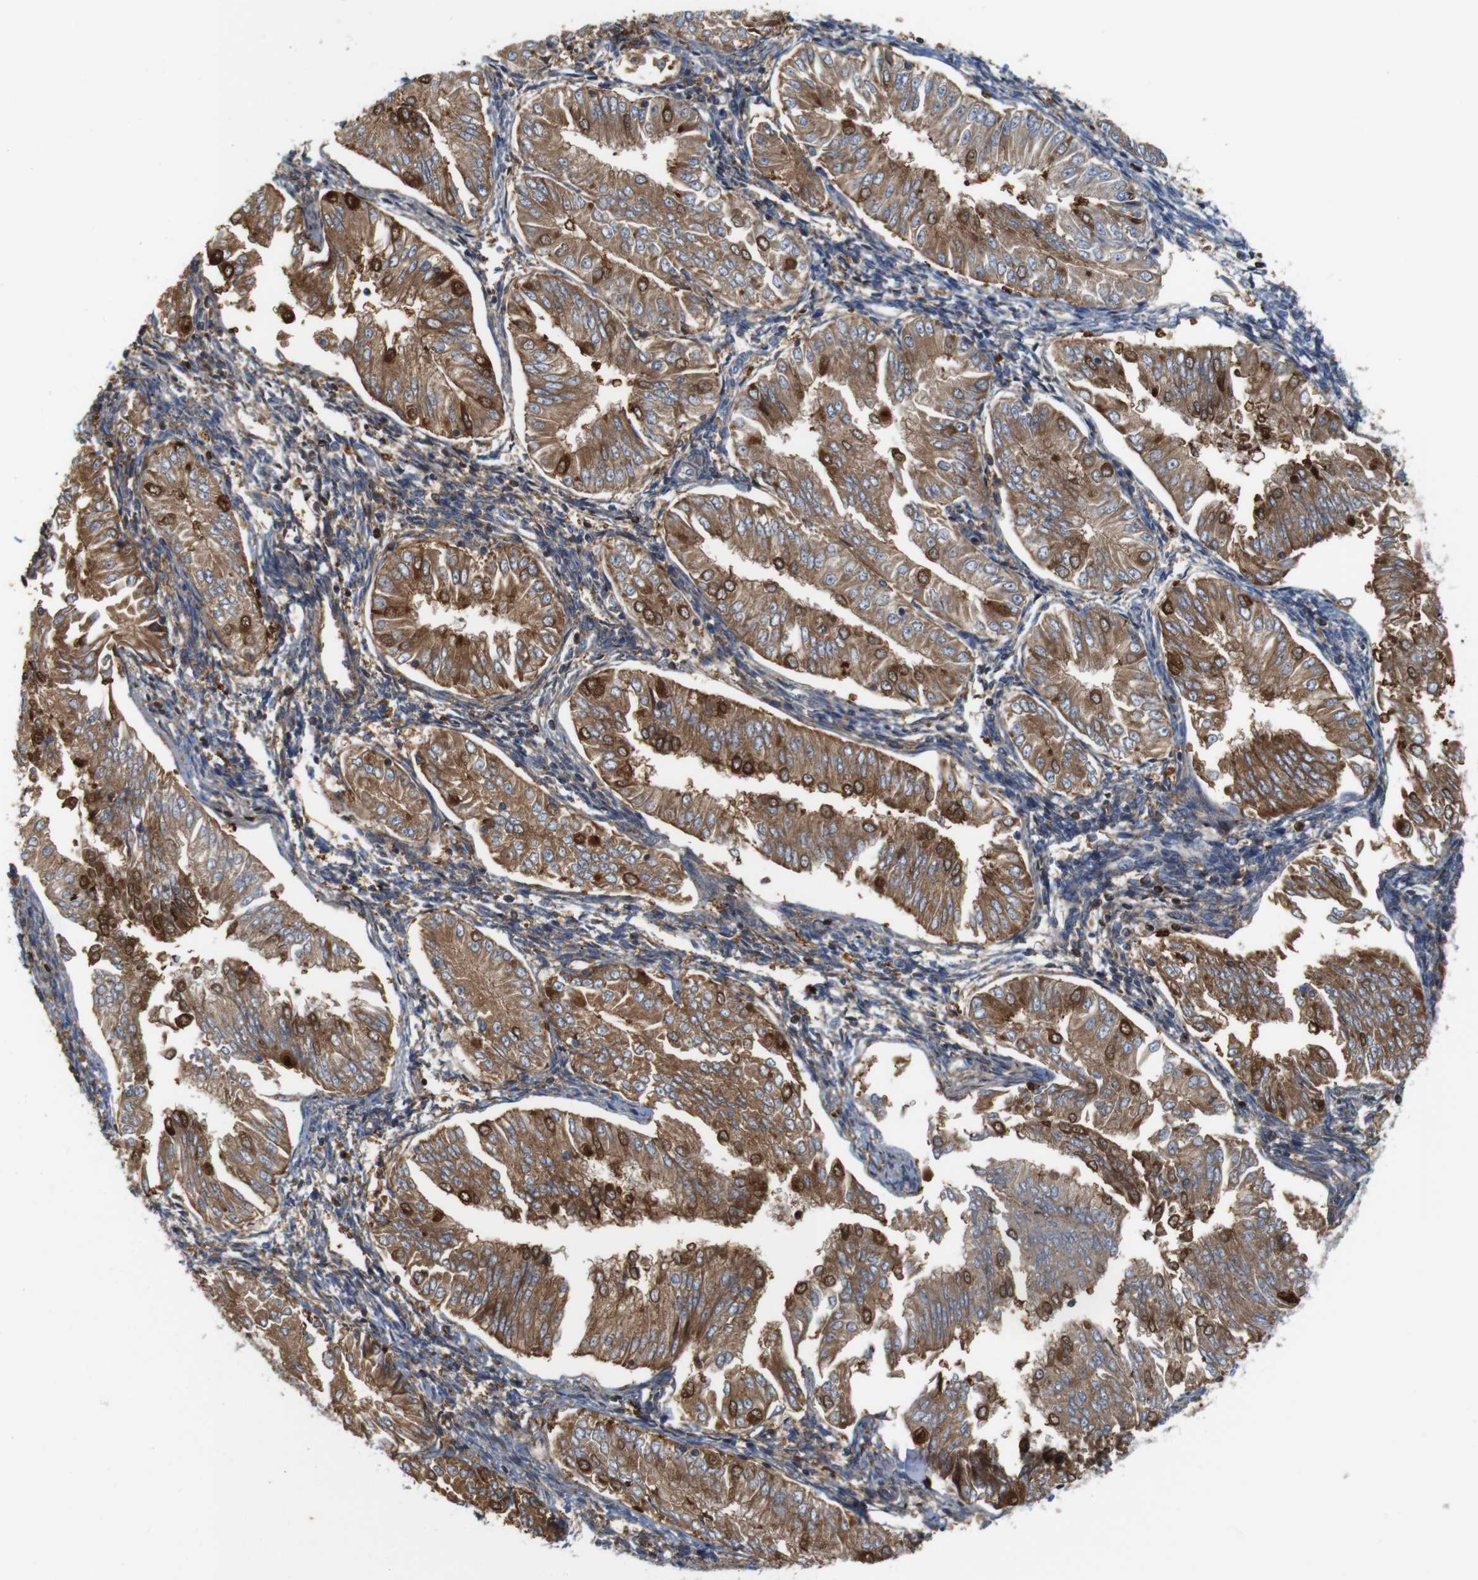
{"staining": {"intensity": "moderate", "quantity": ">75%", "location": "cytoplasmic/membranous,nuclear"}, "tissue": "endometrial cancer", "cell_type": "Tumor cells", "image_type": "cancer", "snomed": [{"axis": "morphology", "description": "Adenocarcinoma, NOS"}, {"axis": "topography", "description": "Endometrium"}], "caption": "Moderate cytoplasmic/membranous and nuclear protein positivity is appreciated in approximately >75% of tumor cells in endometrial adenocarcinoma. The staining was performed using DAB (3,3'-diaminobenzidine) to visualize the protein expression in brown, while the nuclei were stained in blue with hematoxylin (Magnification: 20x).", "gene": "ANXA1", "patient": {"sex": "female", "age": 53}}